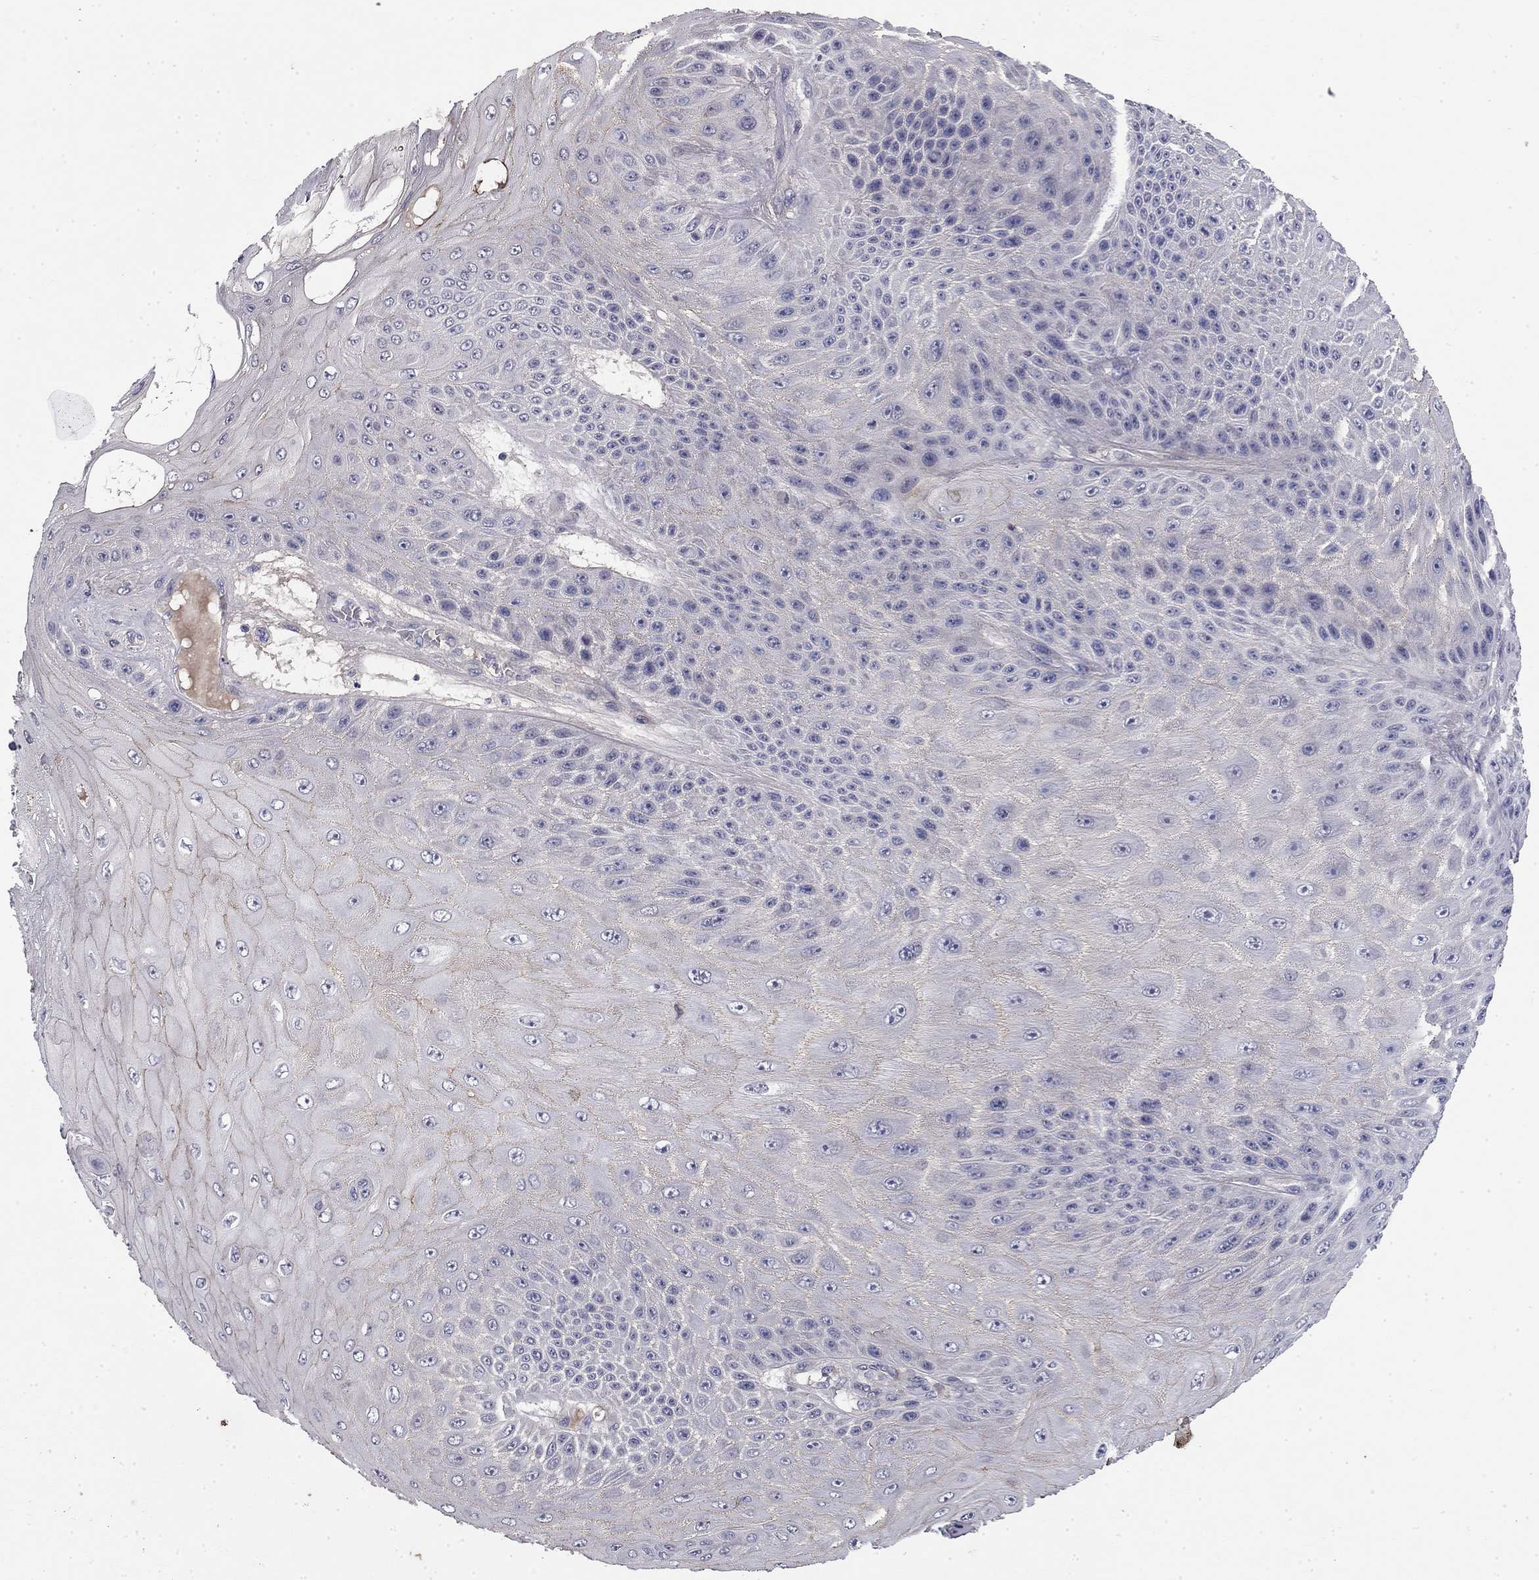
{"staining": {"intensity": "negative", "quantity": "none", "location": "none"}, "tissue": "skin cancer", "cell_type": "Tumor cells", "image_type": "cancer", "snomed": [{"axis": "morphology", "description": "Squamous cell carcinoma, NOS"}, {"axis": "topography", "description": "Skin"}], "caption": "This is a photomicrograph of immunohistochemistry (IHC) staining of skin cancer, which shows no positivity in tumor cells.", "gene": "COL2A1", "patient": {"sex": "male", "age": 62}}